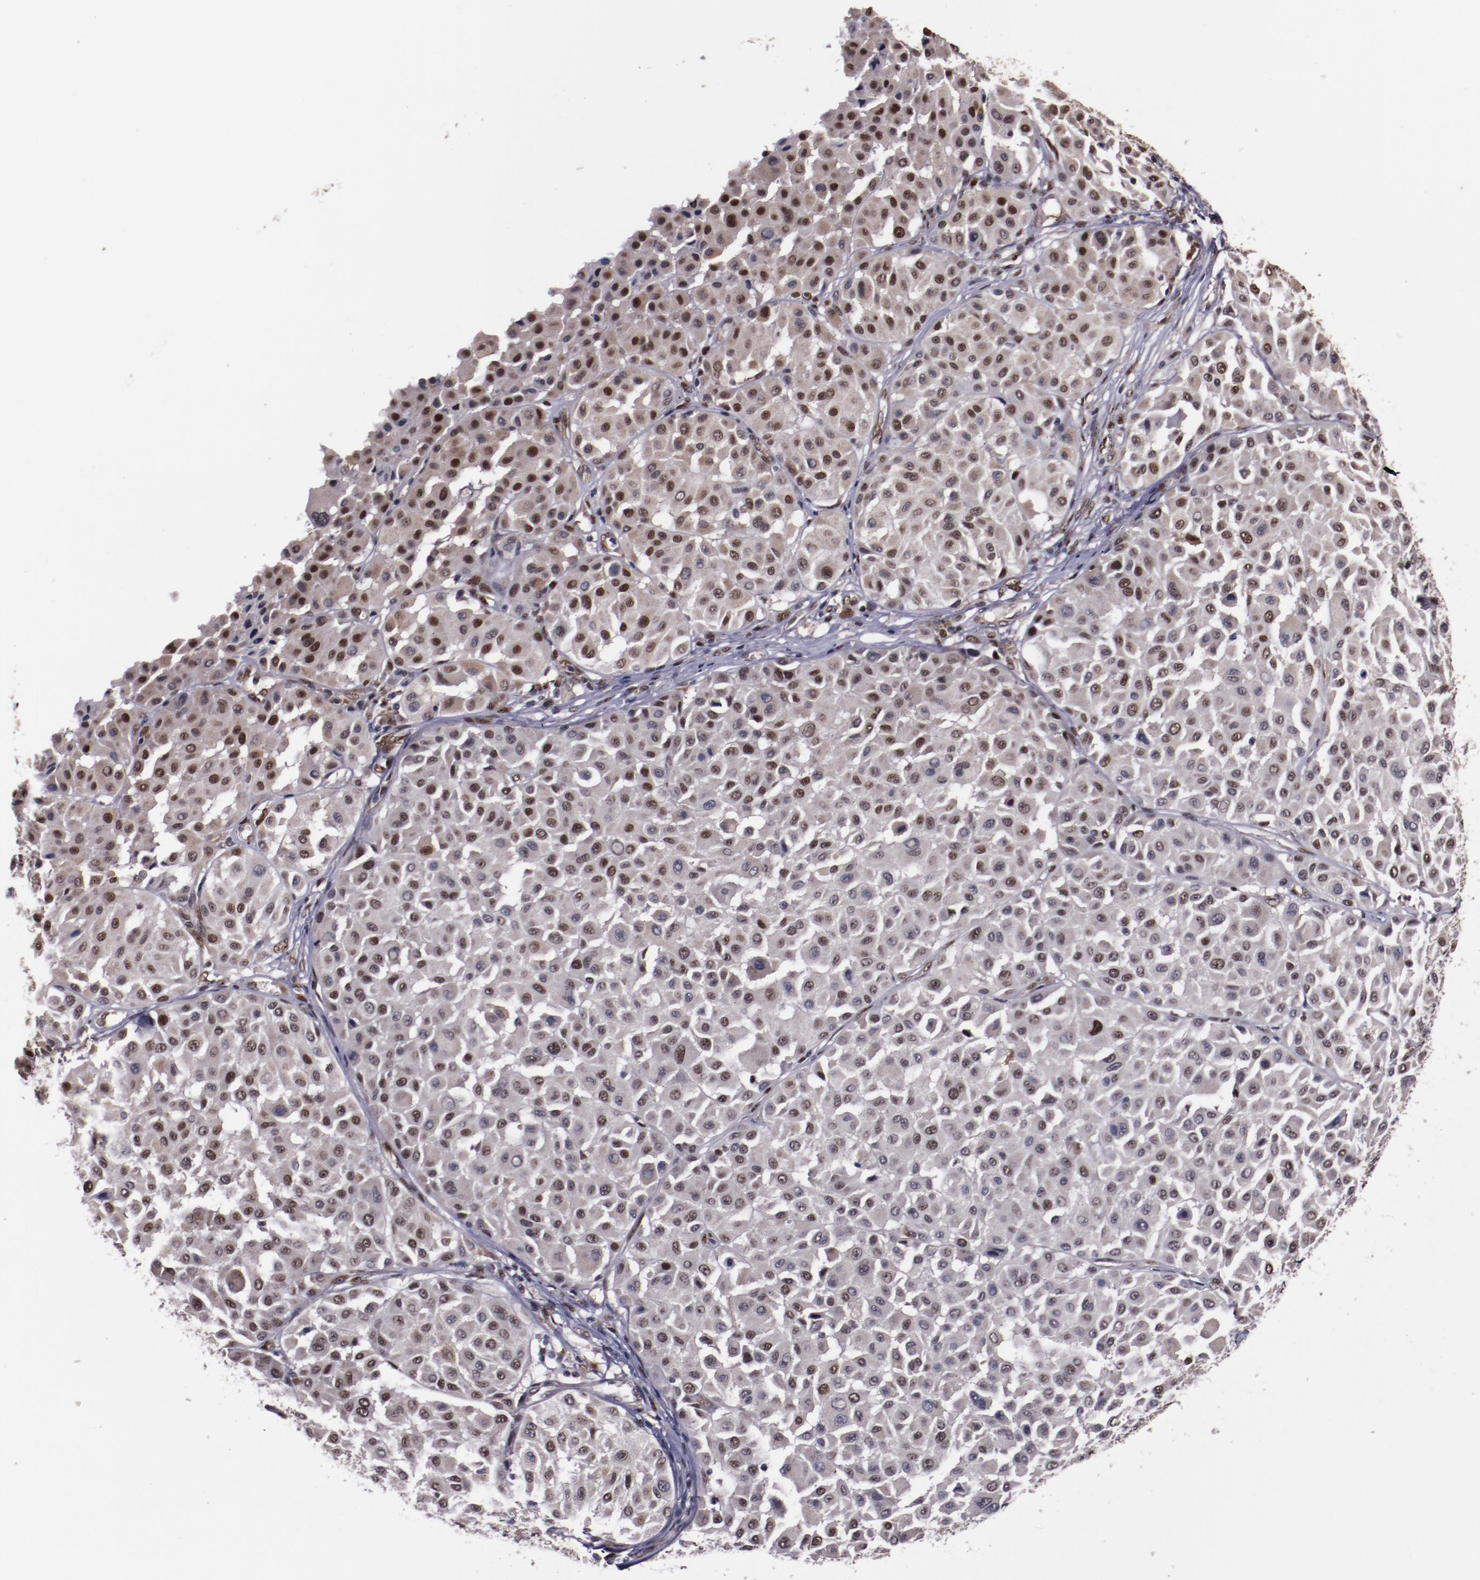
{"staining": {"intensity": "moderate", "quantity": "25%-75%", "location": "nuclear"}, "tissue": "melanoma", "cell_type": "Tumor cells", "image_type": "cancer", "snomed": [{"axis": "morphology", "description": "Malignant melanoma, Metastatic site"}, {"axis": "topography", "description": "Soft tissue"}], "caption": "This histopathology image displays immunohistochemistry staining of malignant melanoma (metastatic site), with medium moderate nuclear staining in about 25%-75% of tumor cells.", "gene": "CHEK2", "patient": {"sex": "male", "age": 41}}